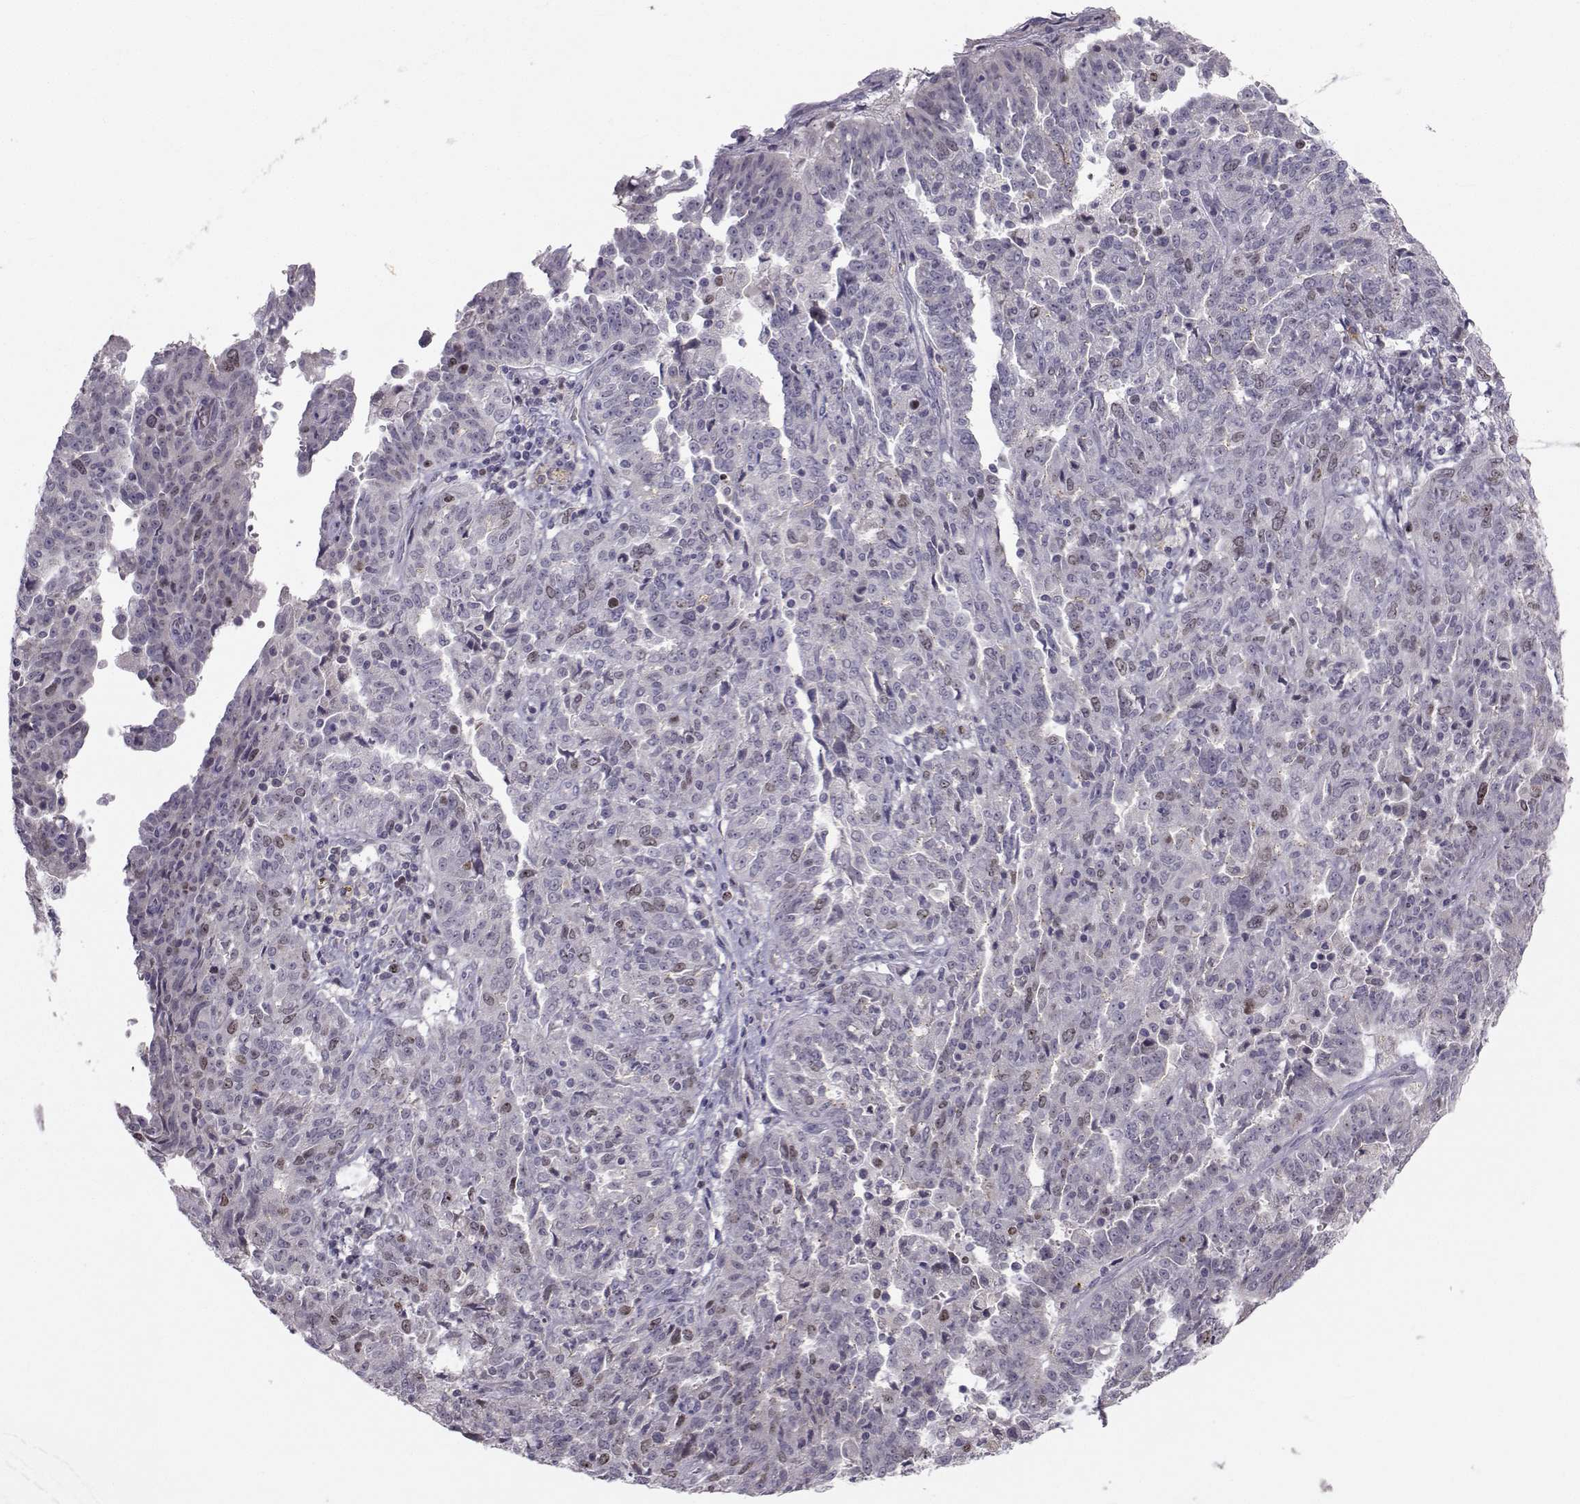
{"staining": {"intensity": "weak", "quantity": "<25%", "location": "nuclear"}, "tissue": "ovarian cancer", "cell_type": "Tumor cells", "image_type": "cancer", "snomed": [{"axis": "morphology", "description": "Cystadenocarcinoma, serous, NOS"}, {"axis": "topography", "description": "Ovary"}], "caption": "This is an immunohistochemistry photomicrograph of human ovarian cancer. There is no staining in tumor cells.", "gene": "LRP8", "patient": {"sex": "female", "age": 67}}